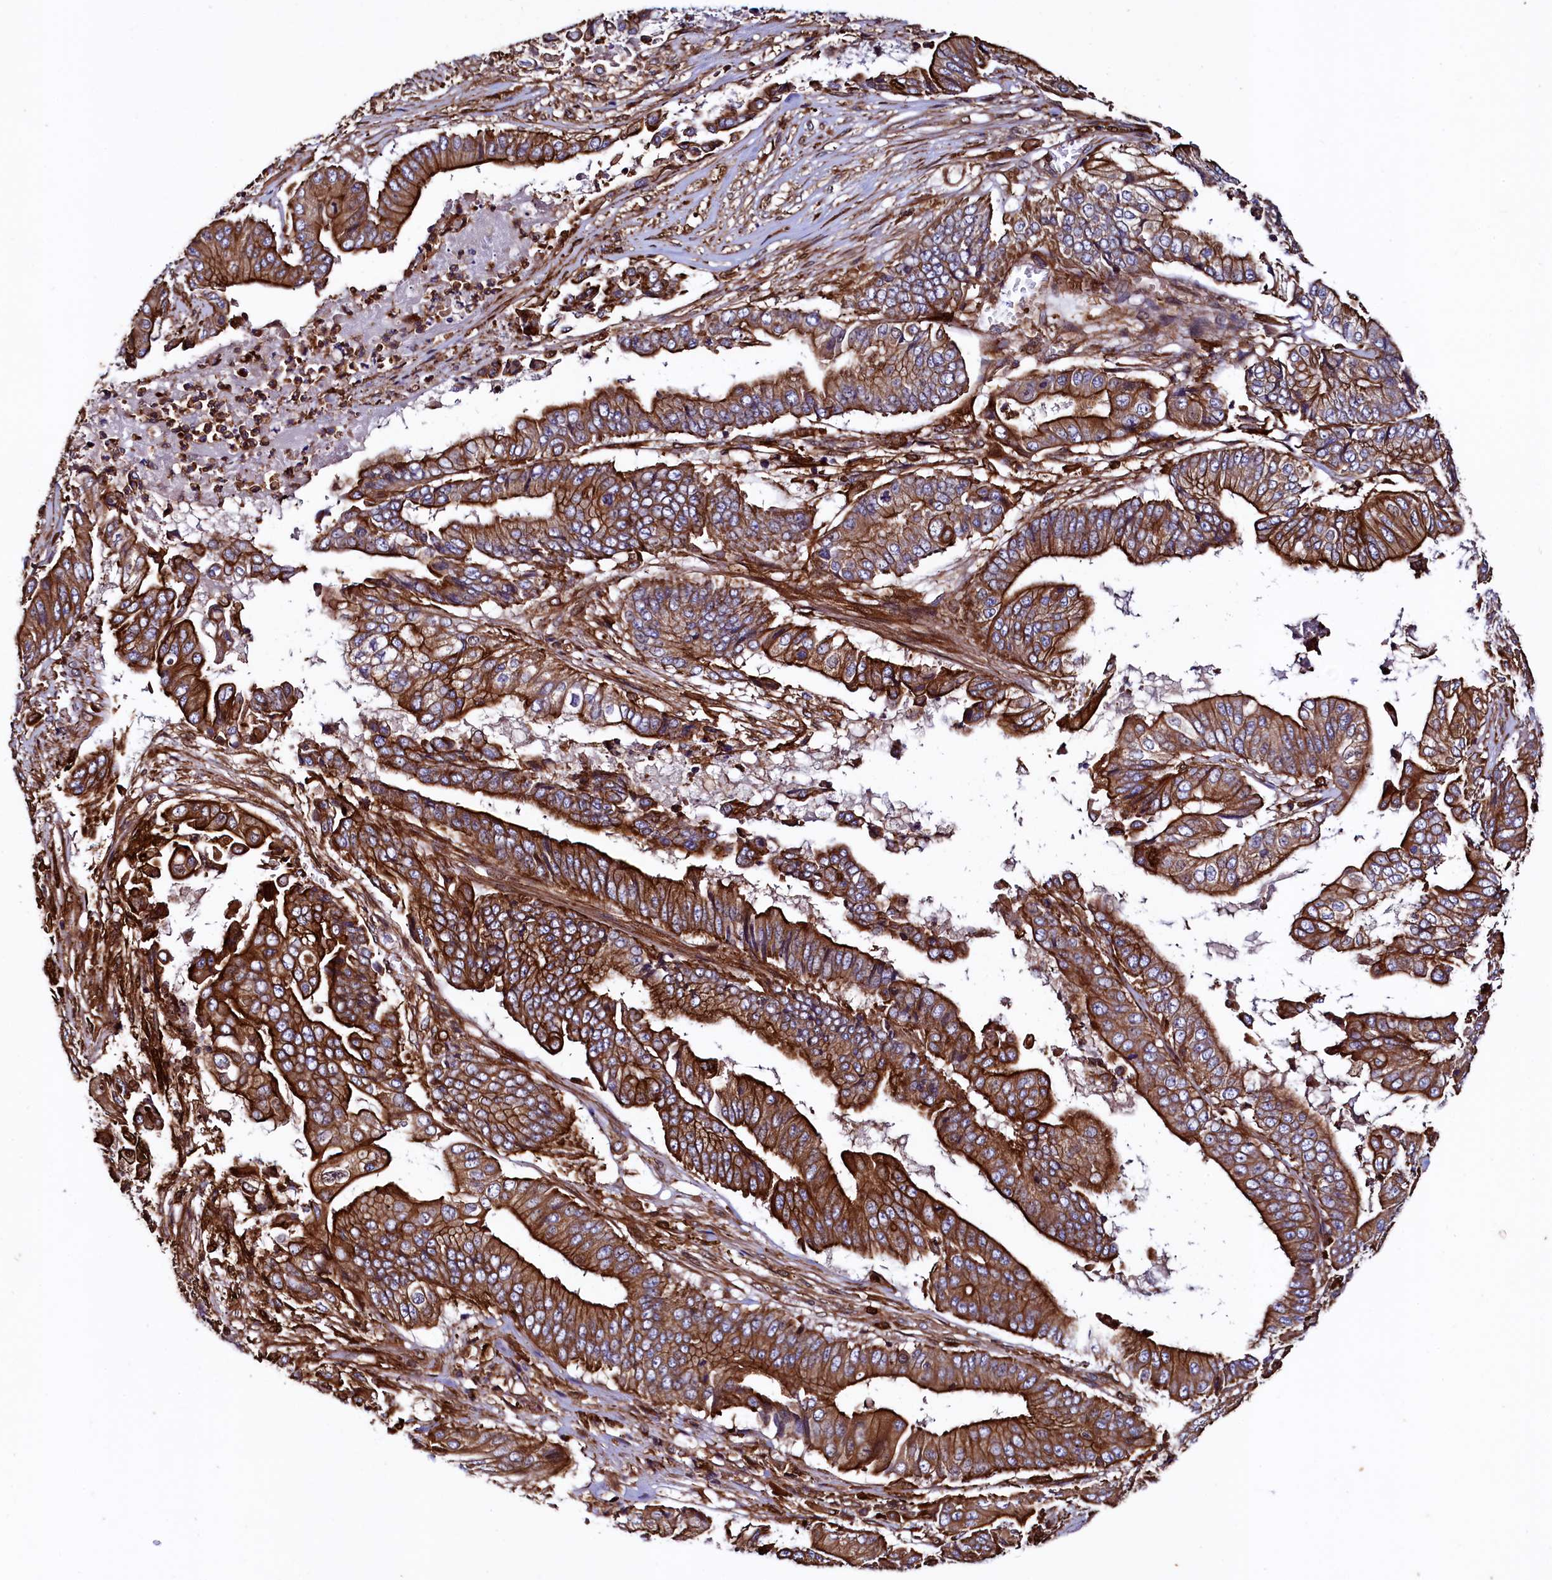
{"staining": {"intensity": "strong", "quantity": ">75%", "location": "cytoplasmic/membranous"}, "tissue": "pancreatic cancer", "cell_type": "Tumor cells", "image_type": "cancer", "snomed": [{"axis": "morphology", "description": "Adenocarcinoma, NOS"}, {"axis": "topography", "description": "Pancreas"}], "caption": "Pancreatic adenocarcinoma was stained to show a protein in brown. There is high levels of strong cytoplasmic/membranous staining in approximately >75% of tumor cells.", "gene": "STAMBPL1", "patient": {"sex": "female", "age": 77}}